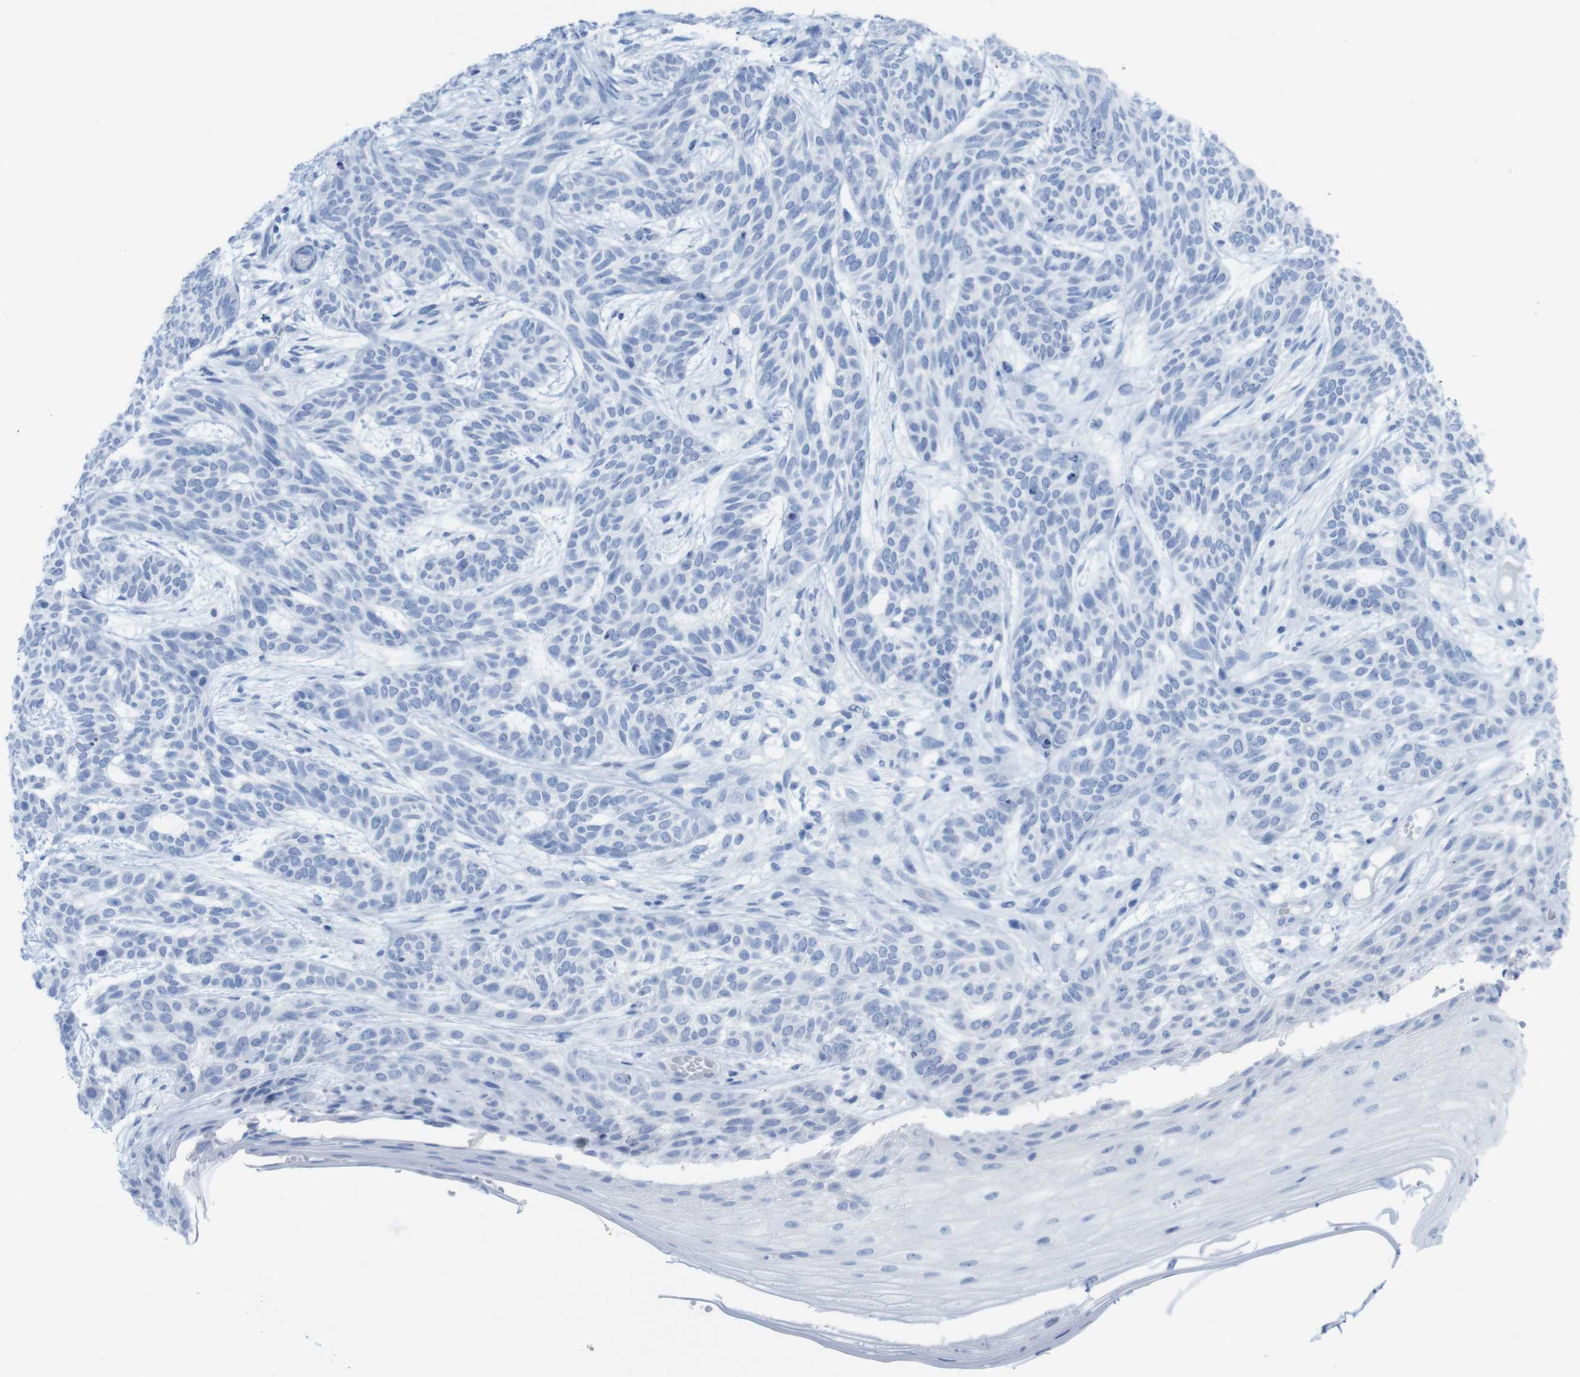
{"staining": {"intensity": "negative", "quantity": "none", "location": "none"}, "tissue": "skin cancer", "cell_type": "Tumor cells", "image_type": "cancer", "snomed": [{"axis": "morphology", "description": "Basal cell carcinoma"}, {"axis": "topography", "description": "Skin"}], "caption": "An image of human basal cell carcinoma (skin) is negative for staining in tumor cells. (DAB (3,3'-diaminobenzidine) immunohistochemistry visualized using brightfield microscopy, high magnification).", "gene": "MYH7", "patient": {"sex": "female", "age": 59}}